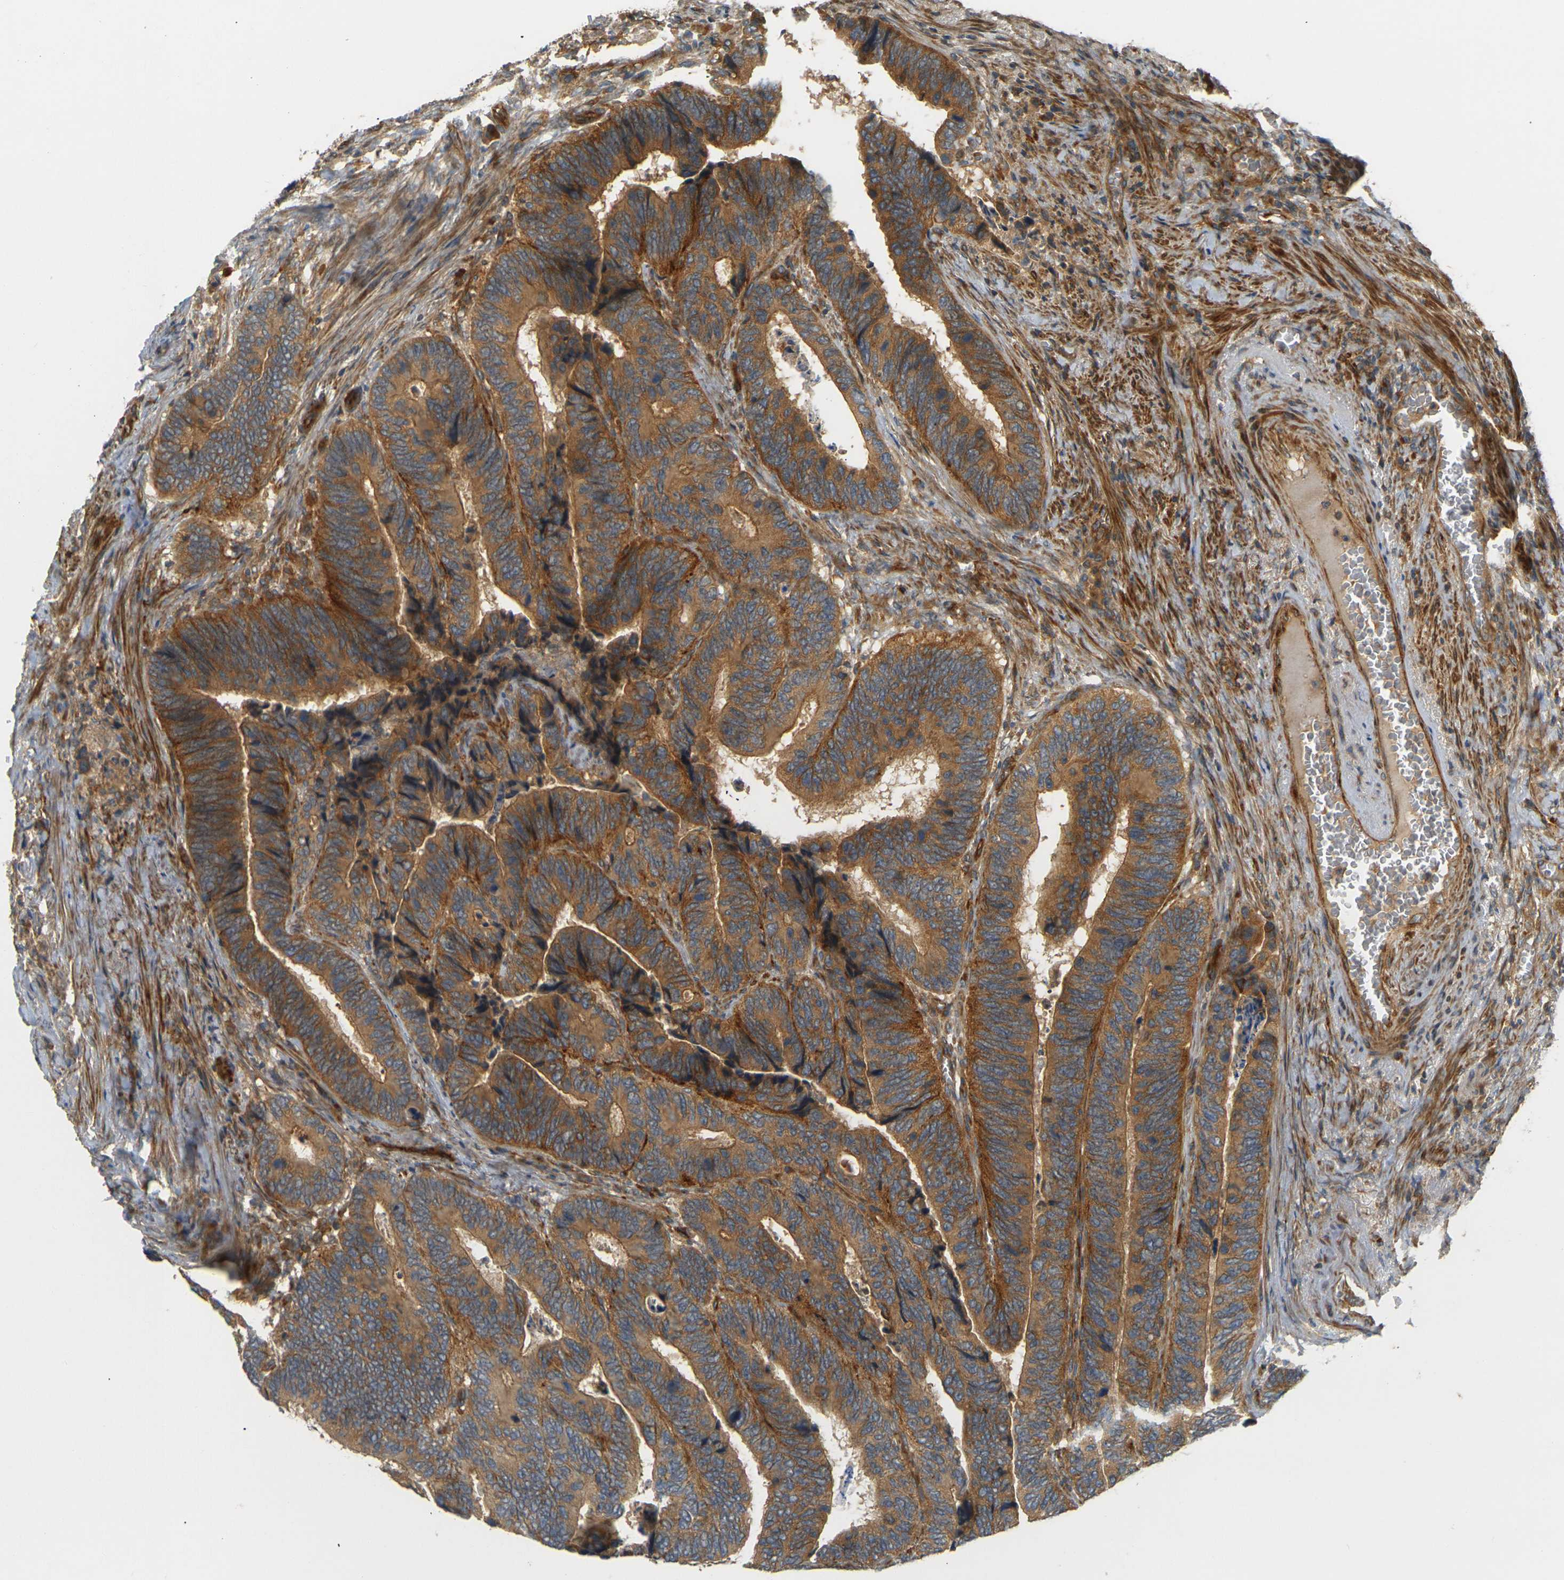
{"staining": {"intensity": "strong", "quantity": ">75%", "location": "cytoplasmic/membranous"}, "tissue": "colorectal cancer", "cell_type": "Tumor cells", "image_type": "cancer", "snomed": [{"axis": "morphology", "description": "Adenocarcinoma, NOS"}, {"axis": "topography", "description": "Colon"}], "caption": "Colorectal adenocarcinoma stained with a protein marker demonstrates strong staining in tumor cells.", "gene": "LRCH3", "patient": {"sex": "male", "age": 72}}